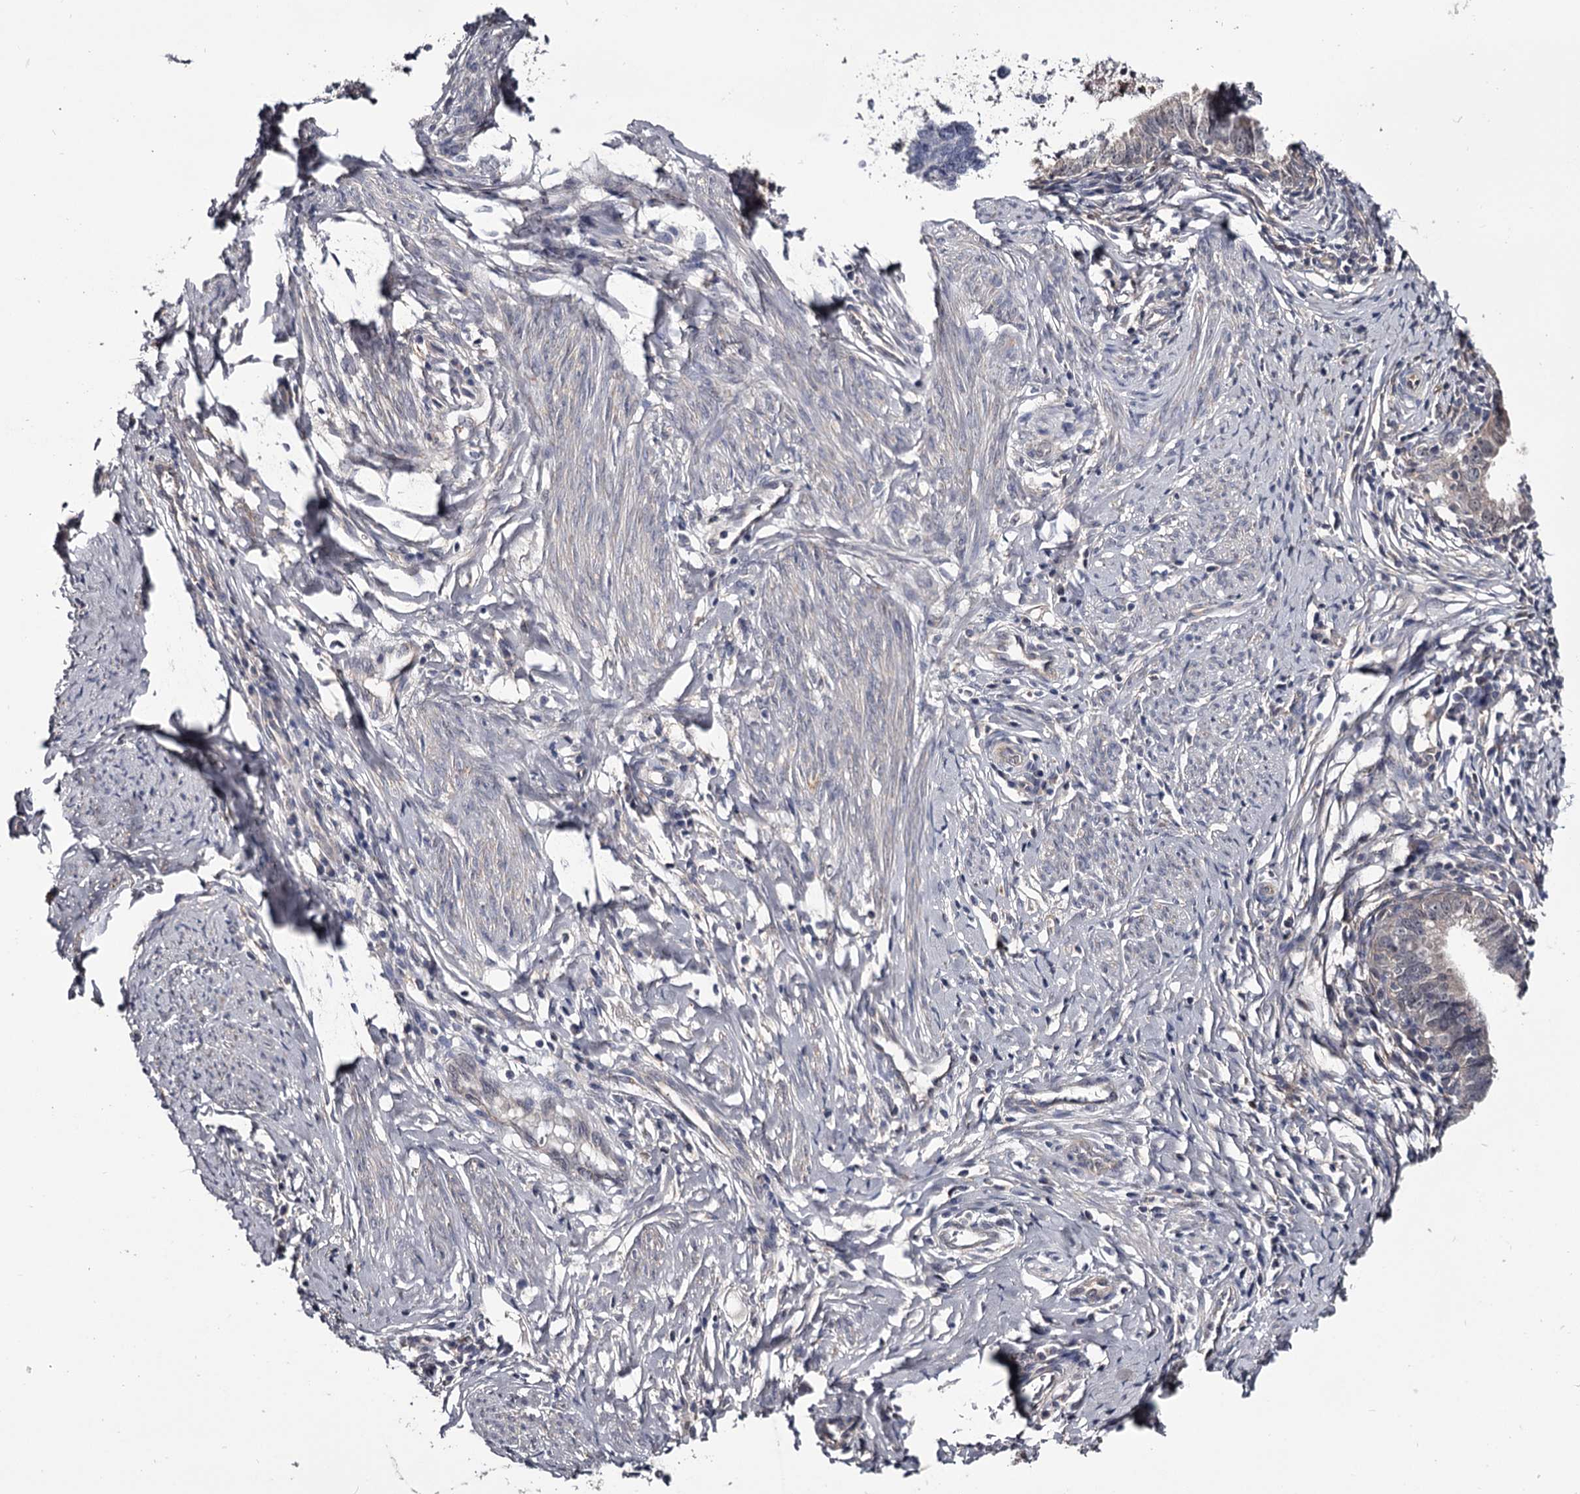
{"staining": {"intensity": "negative", "quantity": "none", "location": "none"}, "tissue": "cervical cancer", "cell_type": "Tumor cells", "image_type": "cancer", "snomed": [{"axis": "morphology", "description": "Adenocarcinoma, NOS"}, {"axis": "topography", "description": "Cervix"}], "caption": "Human adenocarcinoma (cervical) stained for a protein using immunohistochemistry shows no staining in tumor cells.", "gene": "GSTO1", "patient": {"sex": "female", "age": 36}}